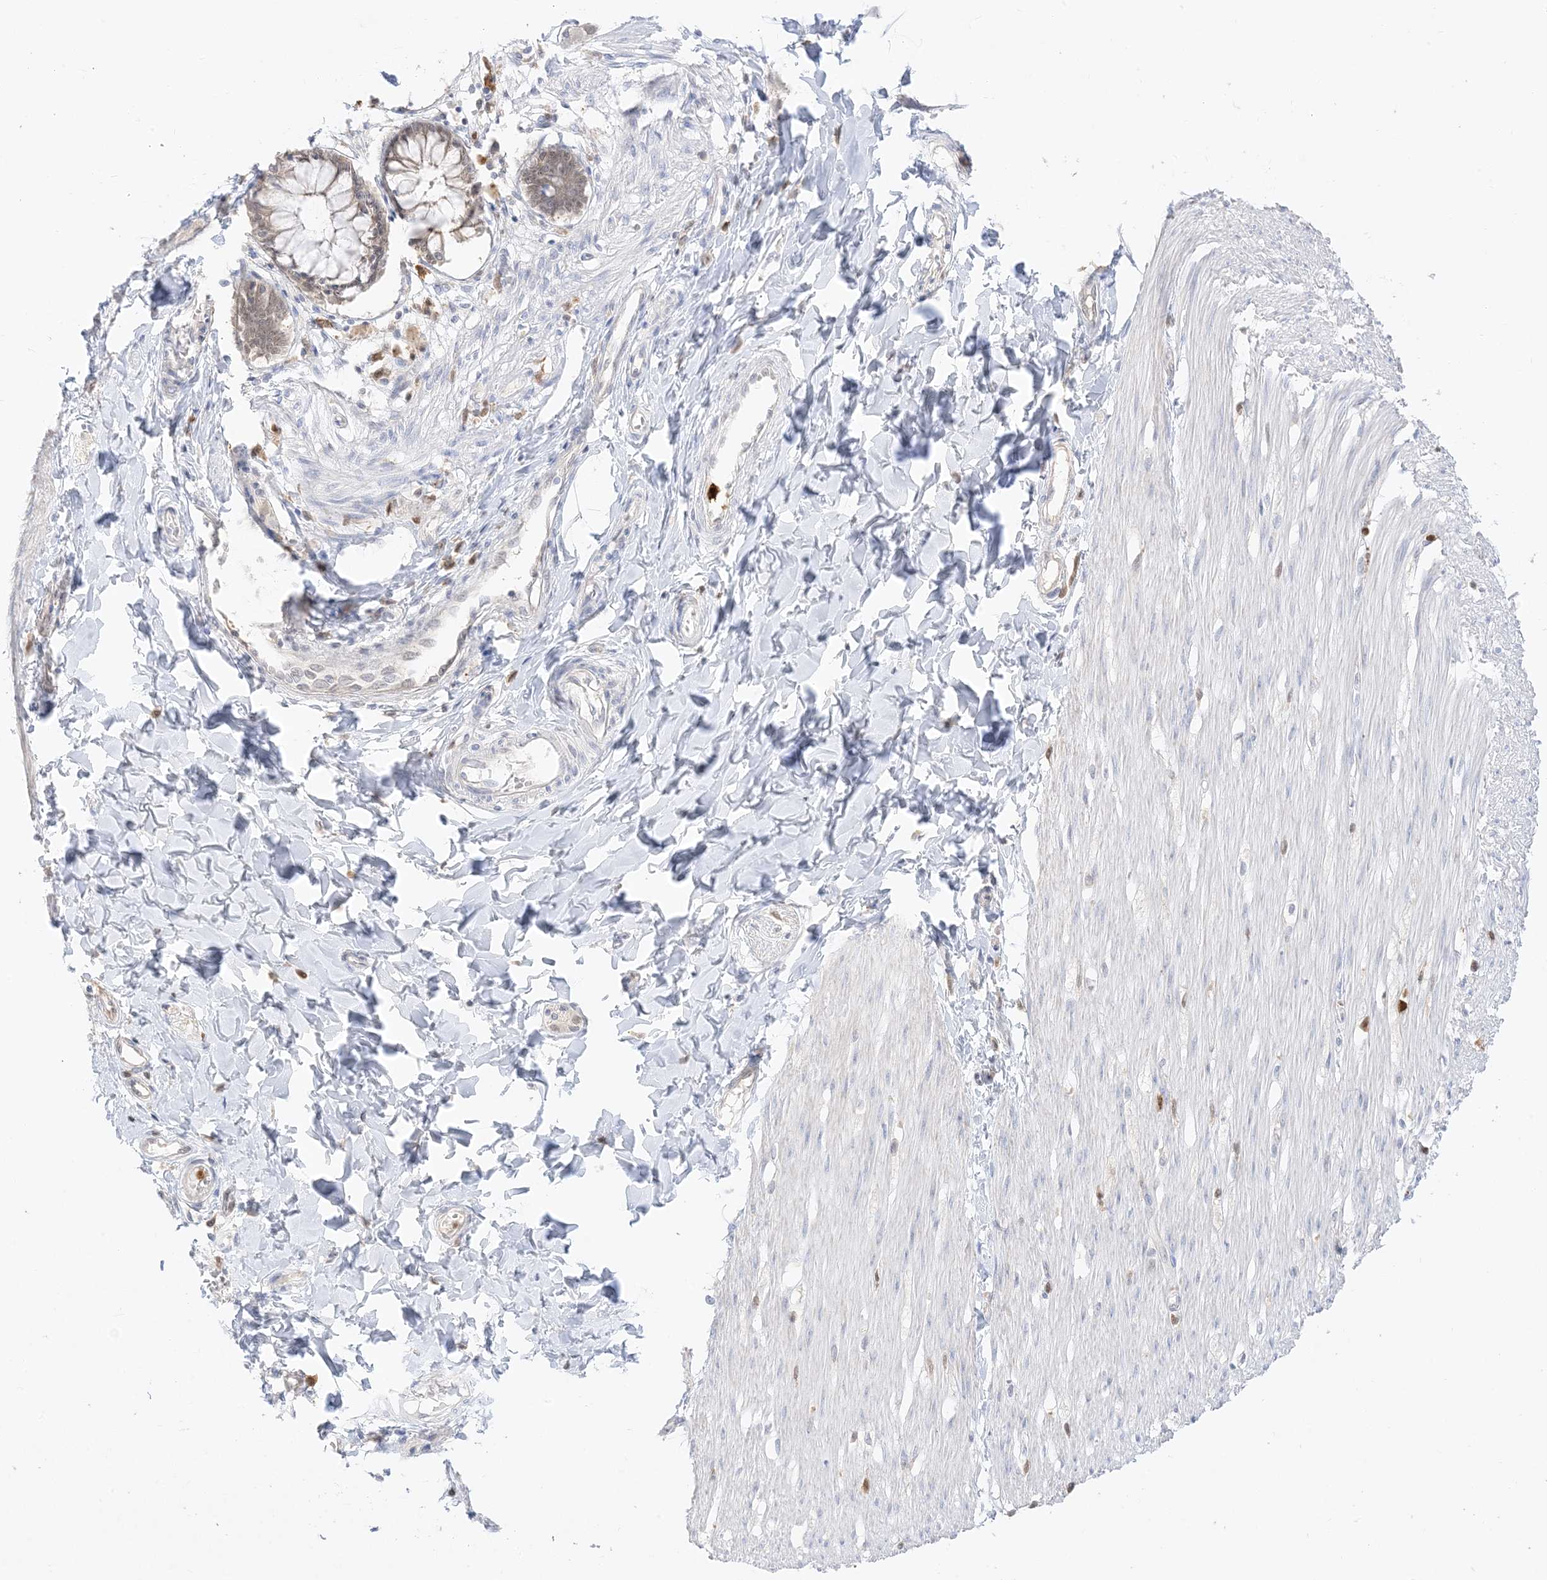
{"staining": {"intensity": "negative", "quantity": "none", "location": "none"}, "tissue": "smooth muscle", "cell_type": "Smooth muscle cells", "image_type": "normal", "snomed": [{"axis": "morphology", "description": "Normal tissue, NOS"}, {"axis": "morphology", "description": "Adenocarcinoma, NOS"}, {"axis": "topography", "description": "Colon"}, {"axis": "topography", "description": "Peripheral nerve tissue"}], "caption": "Micrograph shows no protein expression in smooth muscle cells of normal smooth muscle.", "gene": "GCA", "patient": {"sex": "male", "age": 14}}